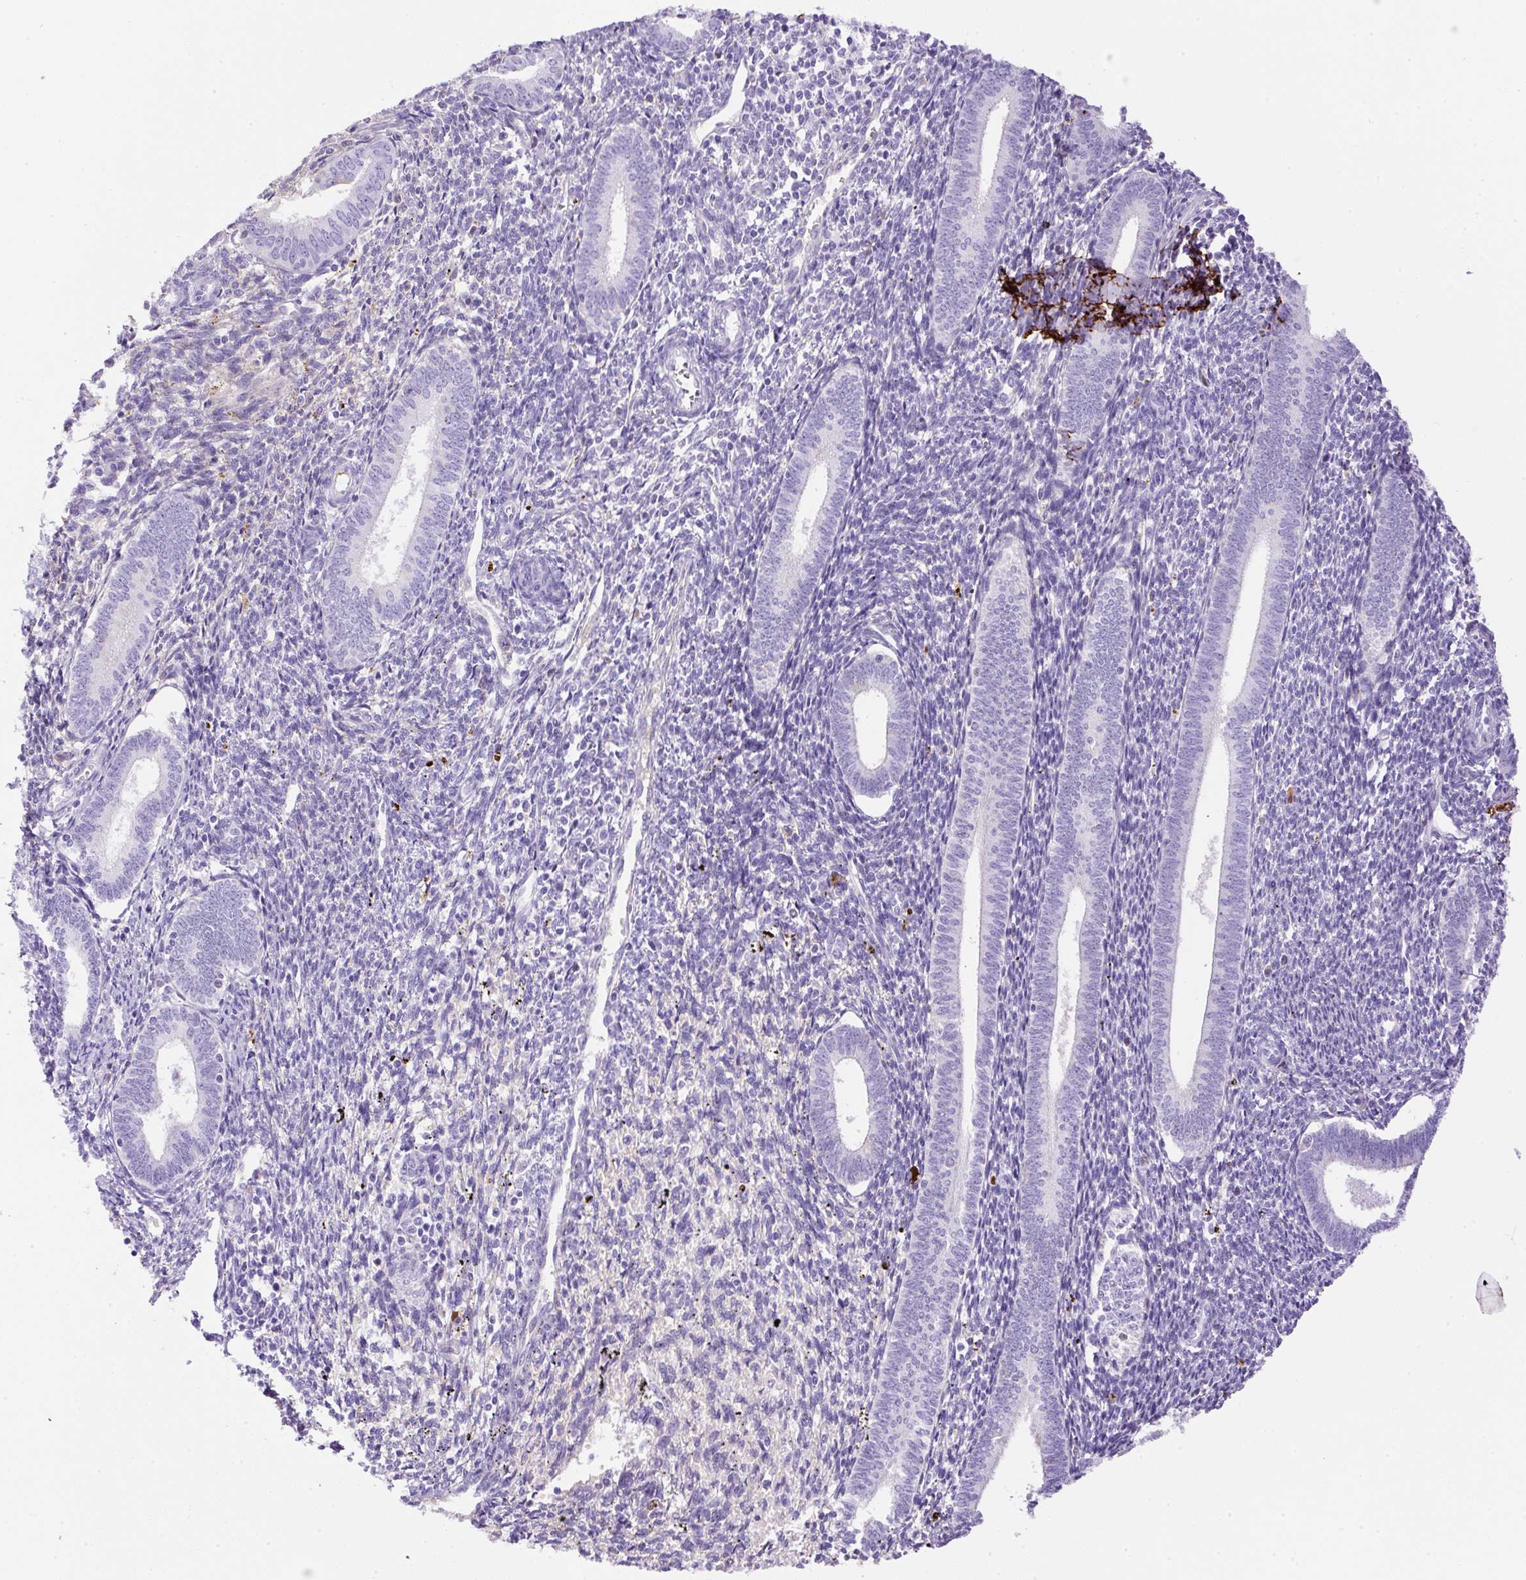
{"staining": {"intensity": "negative", "quantity": "none", "location": "none"}, "tissue": "endometrium", "cell_type": "Cells in endometrial stroma", "image_type": "normal", "snomed": [{"axis": "morphology", "description": "Normal tissue, NOS"}, {"axis": "topography", "description": "Endometrium"}], "caption": "Protein analysis of unremarkable endometrium exhibits no significant expression in cells in endometrial stroma.", "gene": "APCS", "patient": {"sex": "female", "age": 41}}